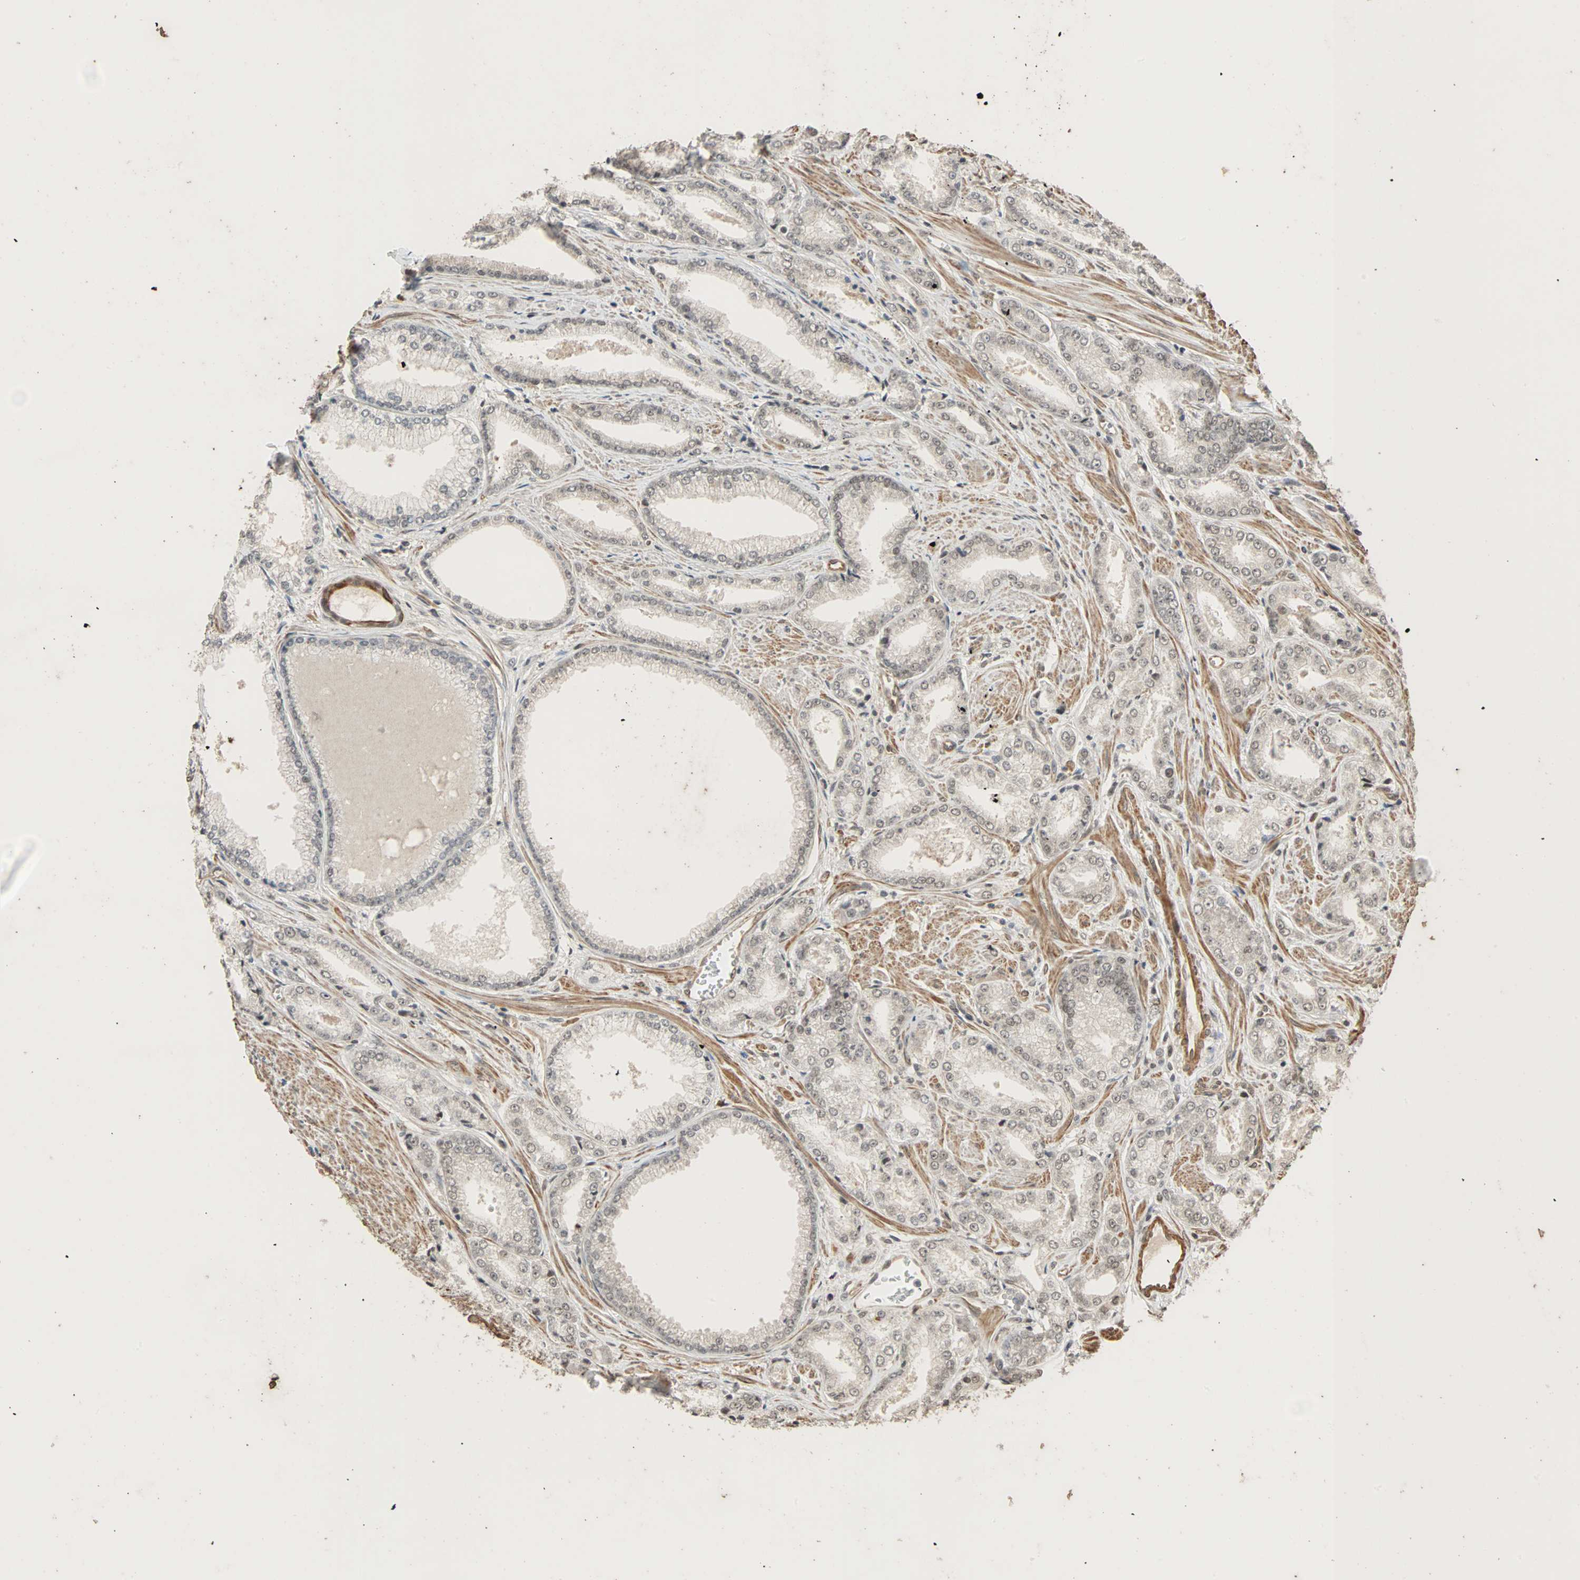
{"staining": {"intensity": "weak", "quantity": ">75%", "location": "cytoplasmic/membranous,nuclear"}, "tissue": "prostate cancer", "cell_type": "Tumor cells", "image_type": "cancer", "snomed": [{"axis": "morphology", "description": "Adenocarcinoma, Low grade"}, {"axis": "topography", "description": "Prostate"}], "caption": "Immunohistochemistry (IHC) micrograph of neoplastic tissue: prostate low-grade adenocarcinoma stained using IHC displays low levels of weak protein expression localized specifically in the cytoplasmic/membranous and nuclear of tumor cells, appearing as a cytoplasmic/membranous and nuclear brown color.", "gene": "CDC5L", "patient": {"sex": "male", "age": 64}}